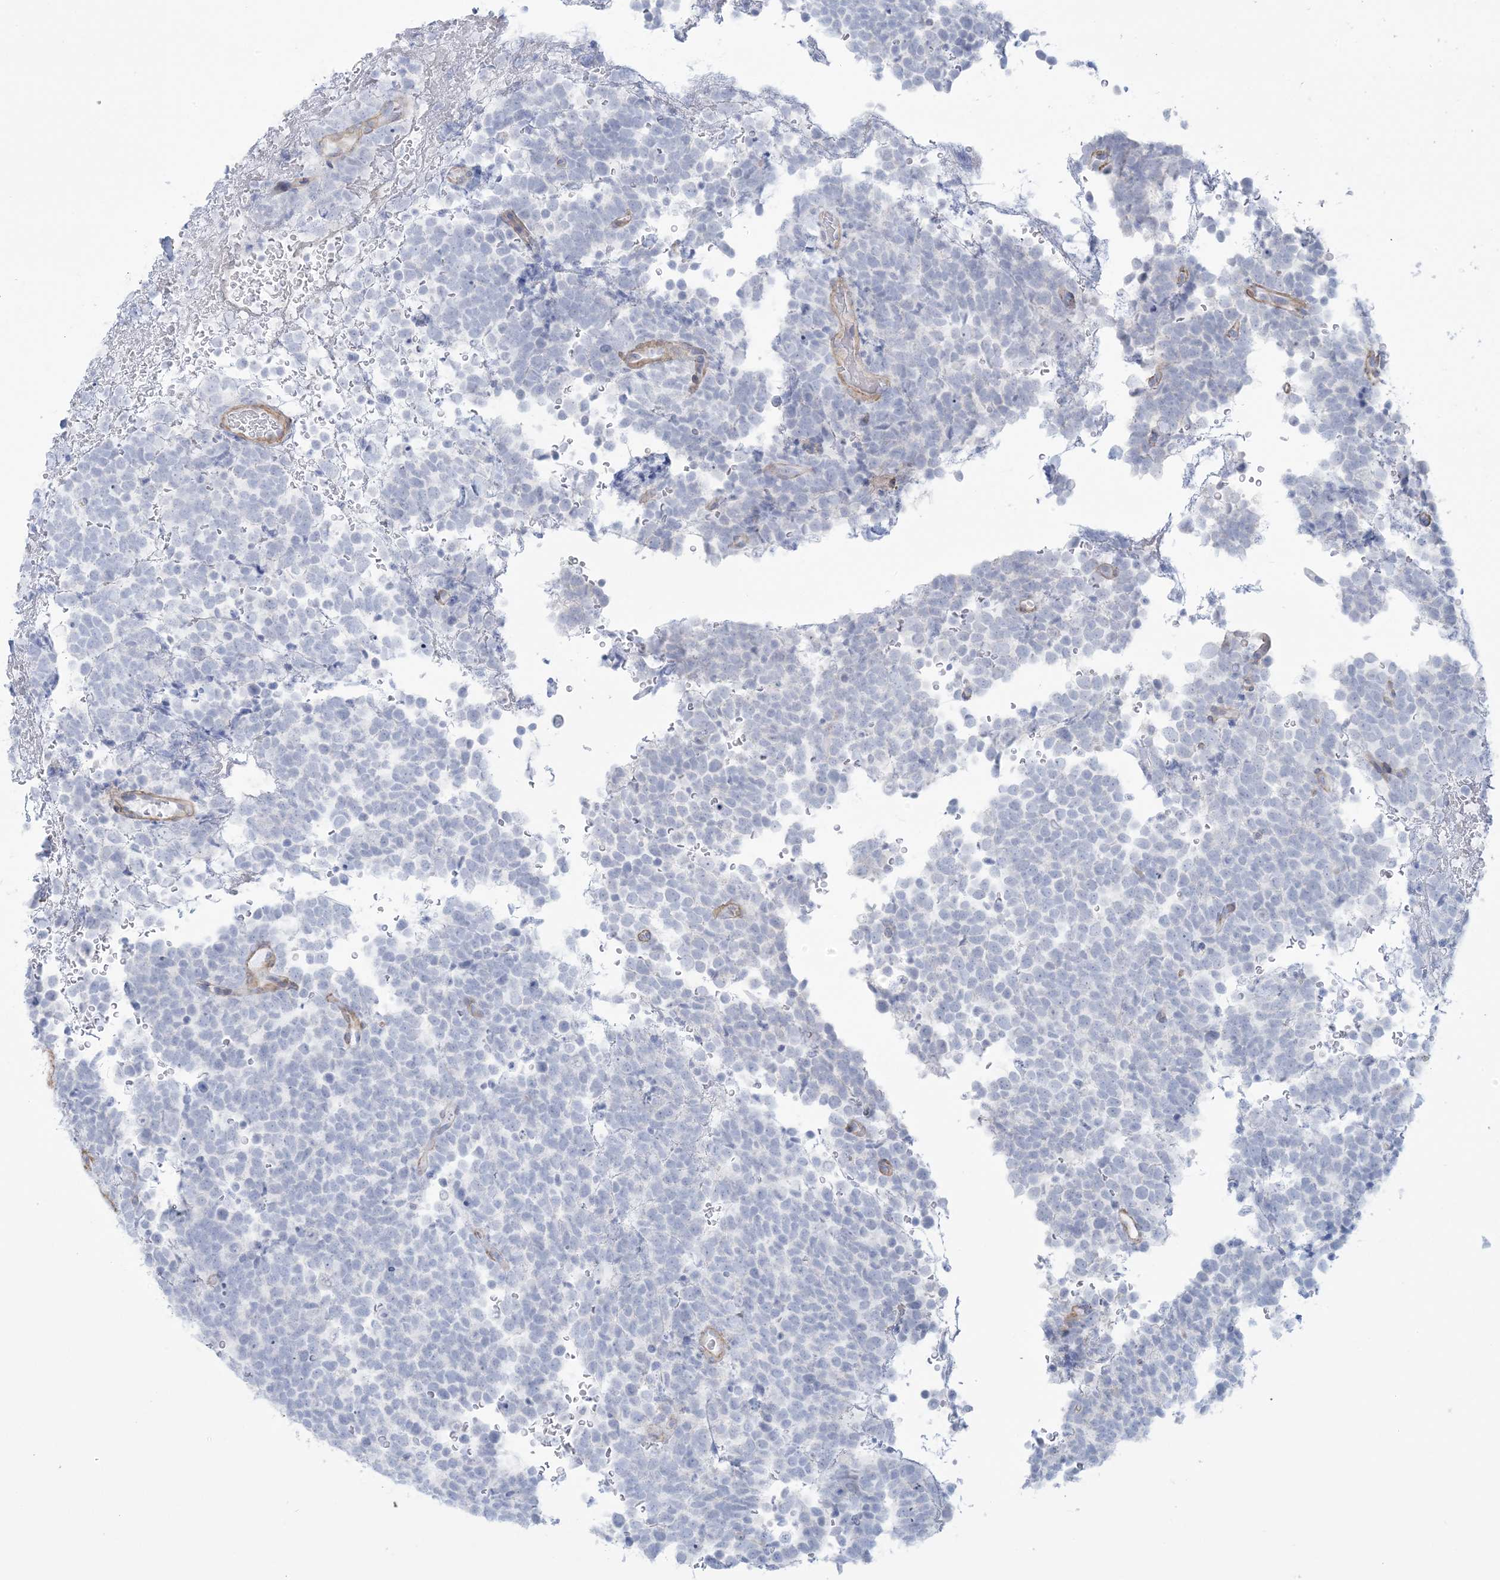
{"staining": {"intensity": "negative", "quantity": "none", "location": "none"}, "tissue": "urothelial cancer", "cell_type": "Tumor cells", "image_type": "cancer", "snomed": [{"axis": "morphology", "description": "Urothelial carcinoma, High grade"}, {"axis": "topography", "description": "Urinary bladder"}], "caption": "Immunohistochemistry of urothelial cancer reveals no staining in tumor cells. (DAB (3,3'-diaminobenzidine) immunohistochemistry (IHC), high magnification).", "gene": "AGXT", "patient": {"sex": "female", "age": 82}}